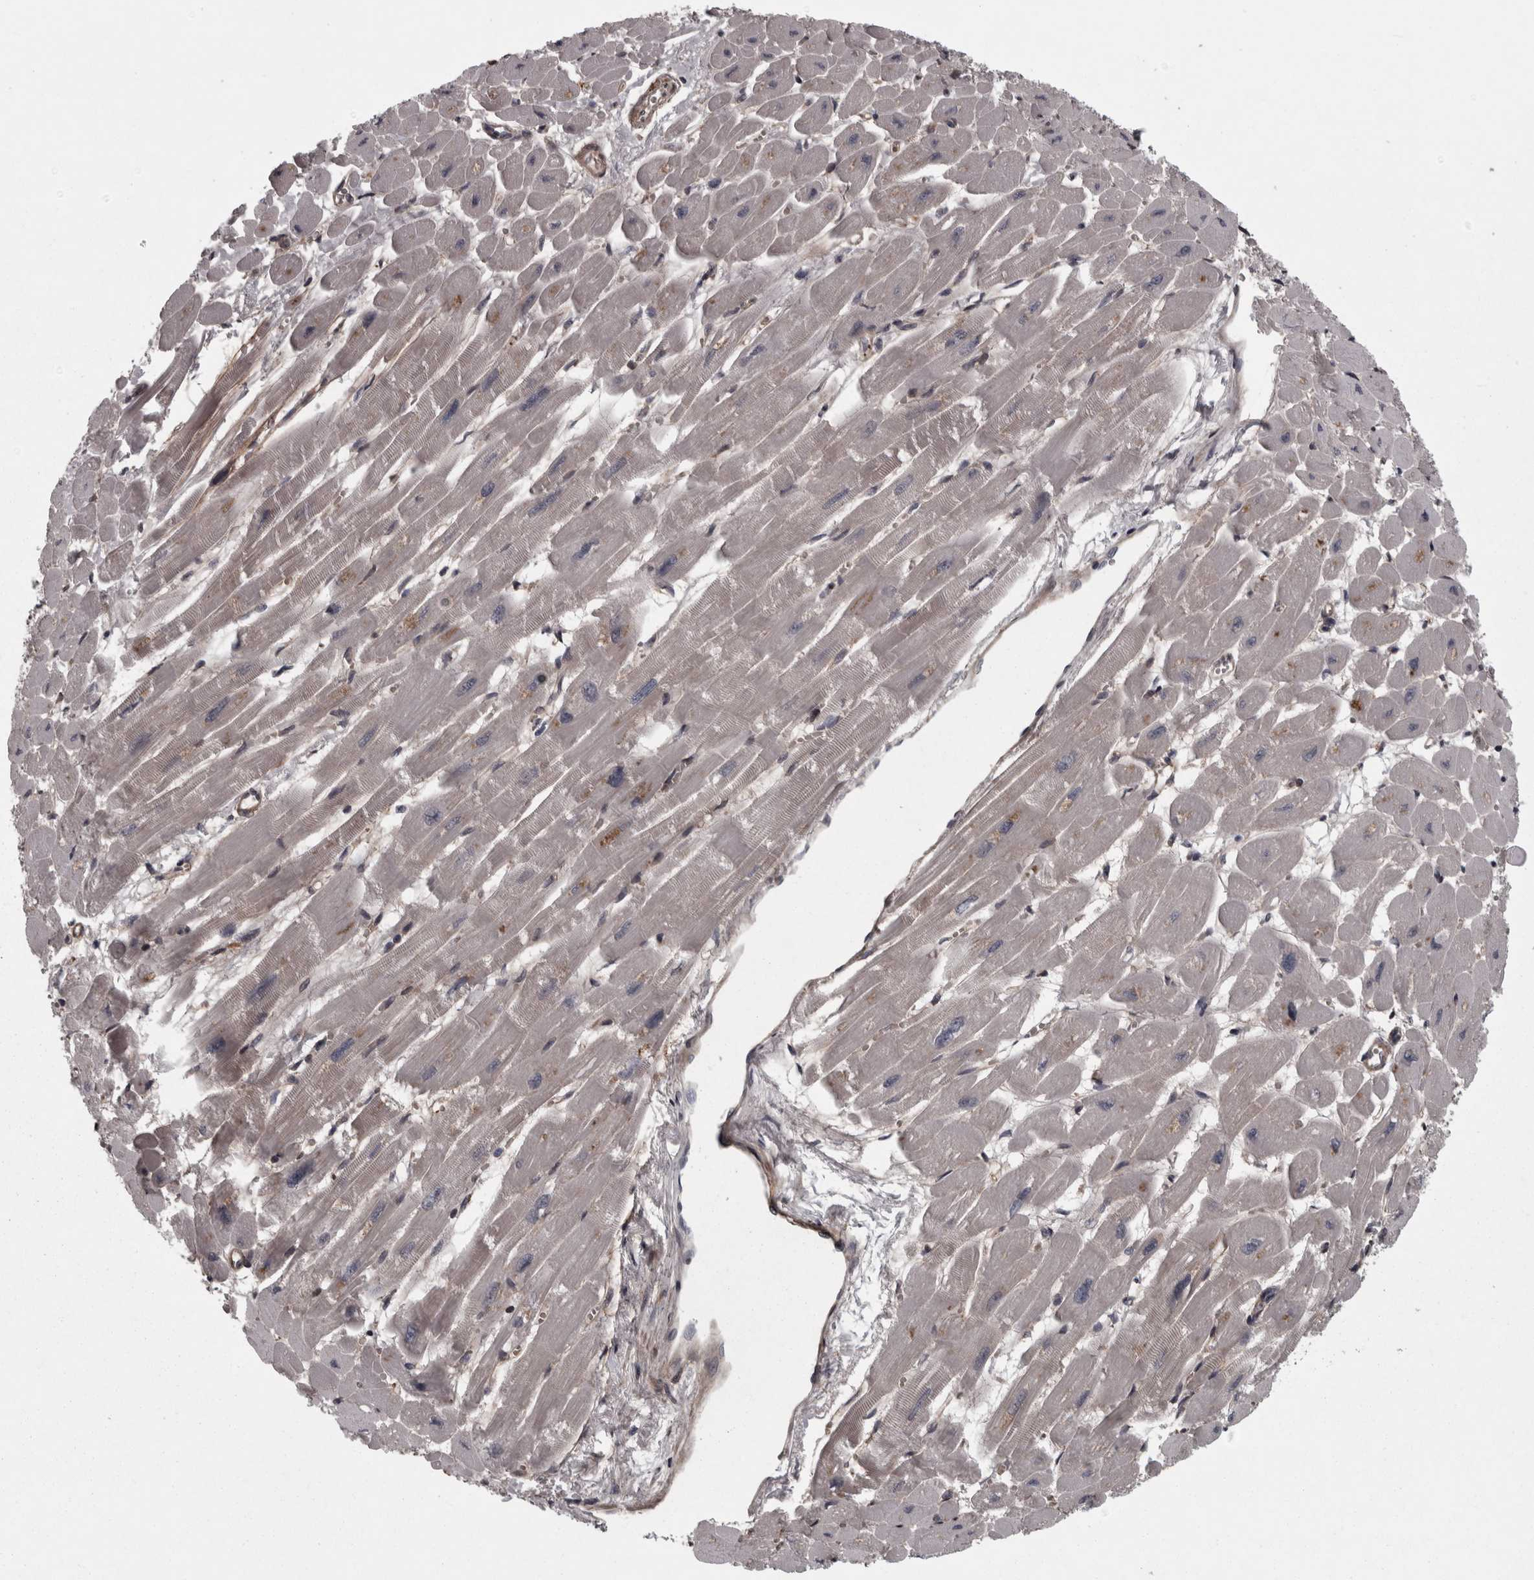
{"staining": {"intensity": "moderate", "quantity": "<25%", "location": "cytoplasmic/membranous"}, "tissue": "heart muscle", "cell_type": "Cardiomyocytes", "image_type": "normal", "snomed": [{"axis": "morphology", "description": "Normal tissue, NOS"}, {"axis": "topography", "description": "Heart"}], "caption": "The photomicrograph shows immunohistochemical staining of unremarkable heart muscle. There is moderate cytoplasmic/membranous staining is appreciated in about <25% of cardiomyocytes.", "gene": "RSU1", "patient": {"sex": "female", "age": 54}}